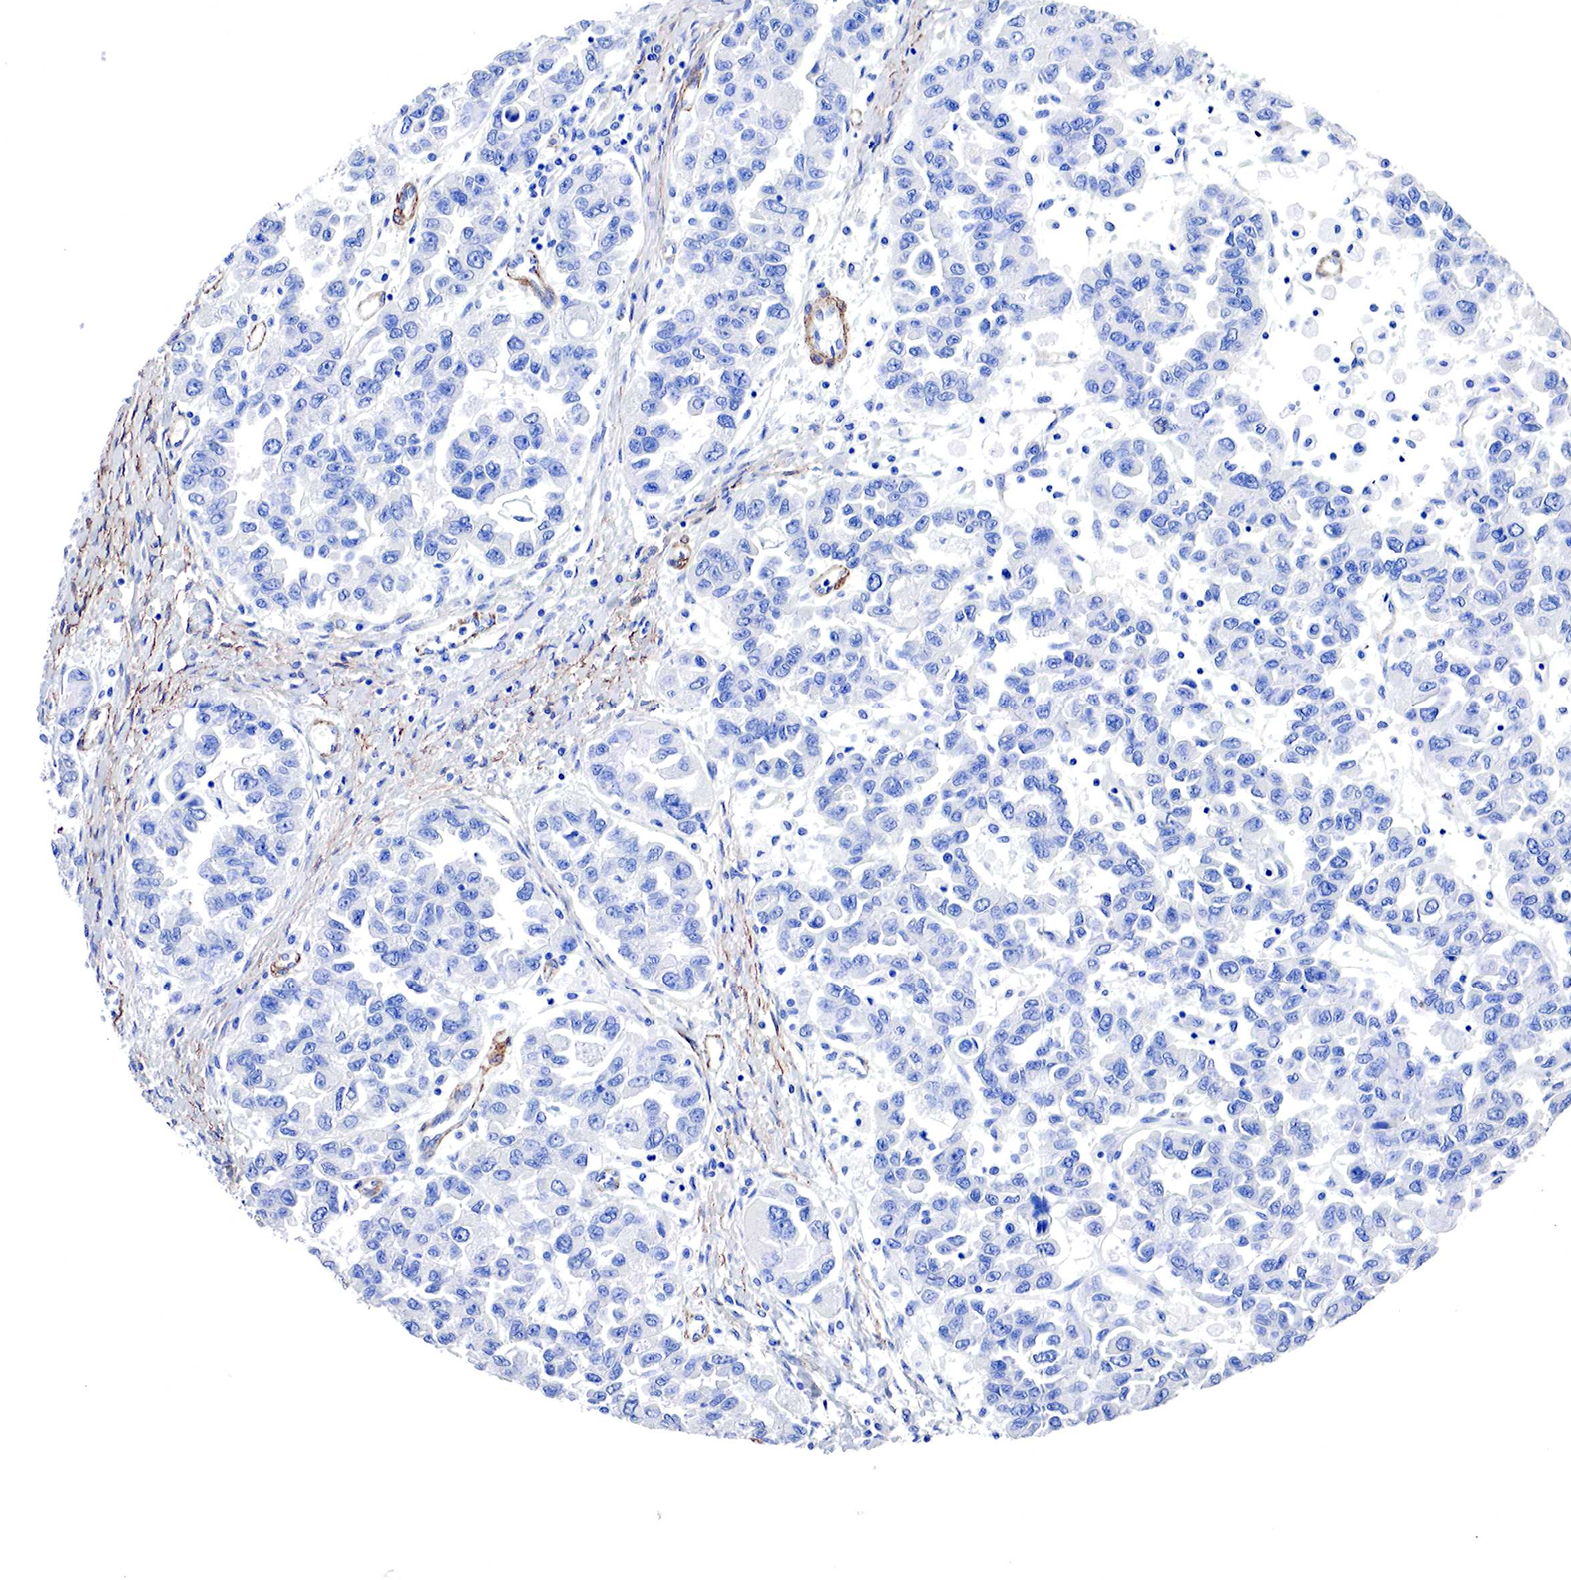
{"staining": {"intensity": "negative", "quantity": "none", "location": "none"}, "tissue": "ovarian cancer", "cell_type": "Tumor cells", "image_type": "cancer", "snomed": [{"axis": "morphology", "description": "Cystadenocarcinoma, serous, NOS"}, {"axis": "topography", "description": "Ovary"}], "caption": "Tumor cells are negative for protein expression in human ovarian serous cystadenocarcinoma. The staining is performed using DAB (3,3'-diaminobenzidine) brown chromogen with nuclei counter-stained in using hematoxylin.", "gene": "TPM1", "patient": {"sex": "female", "age": 84}}